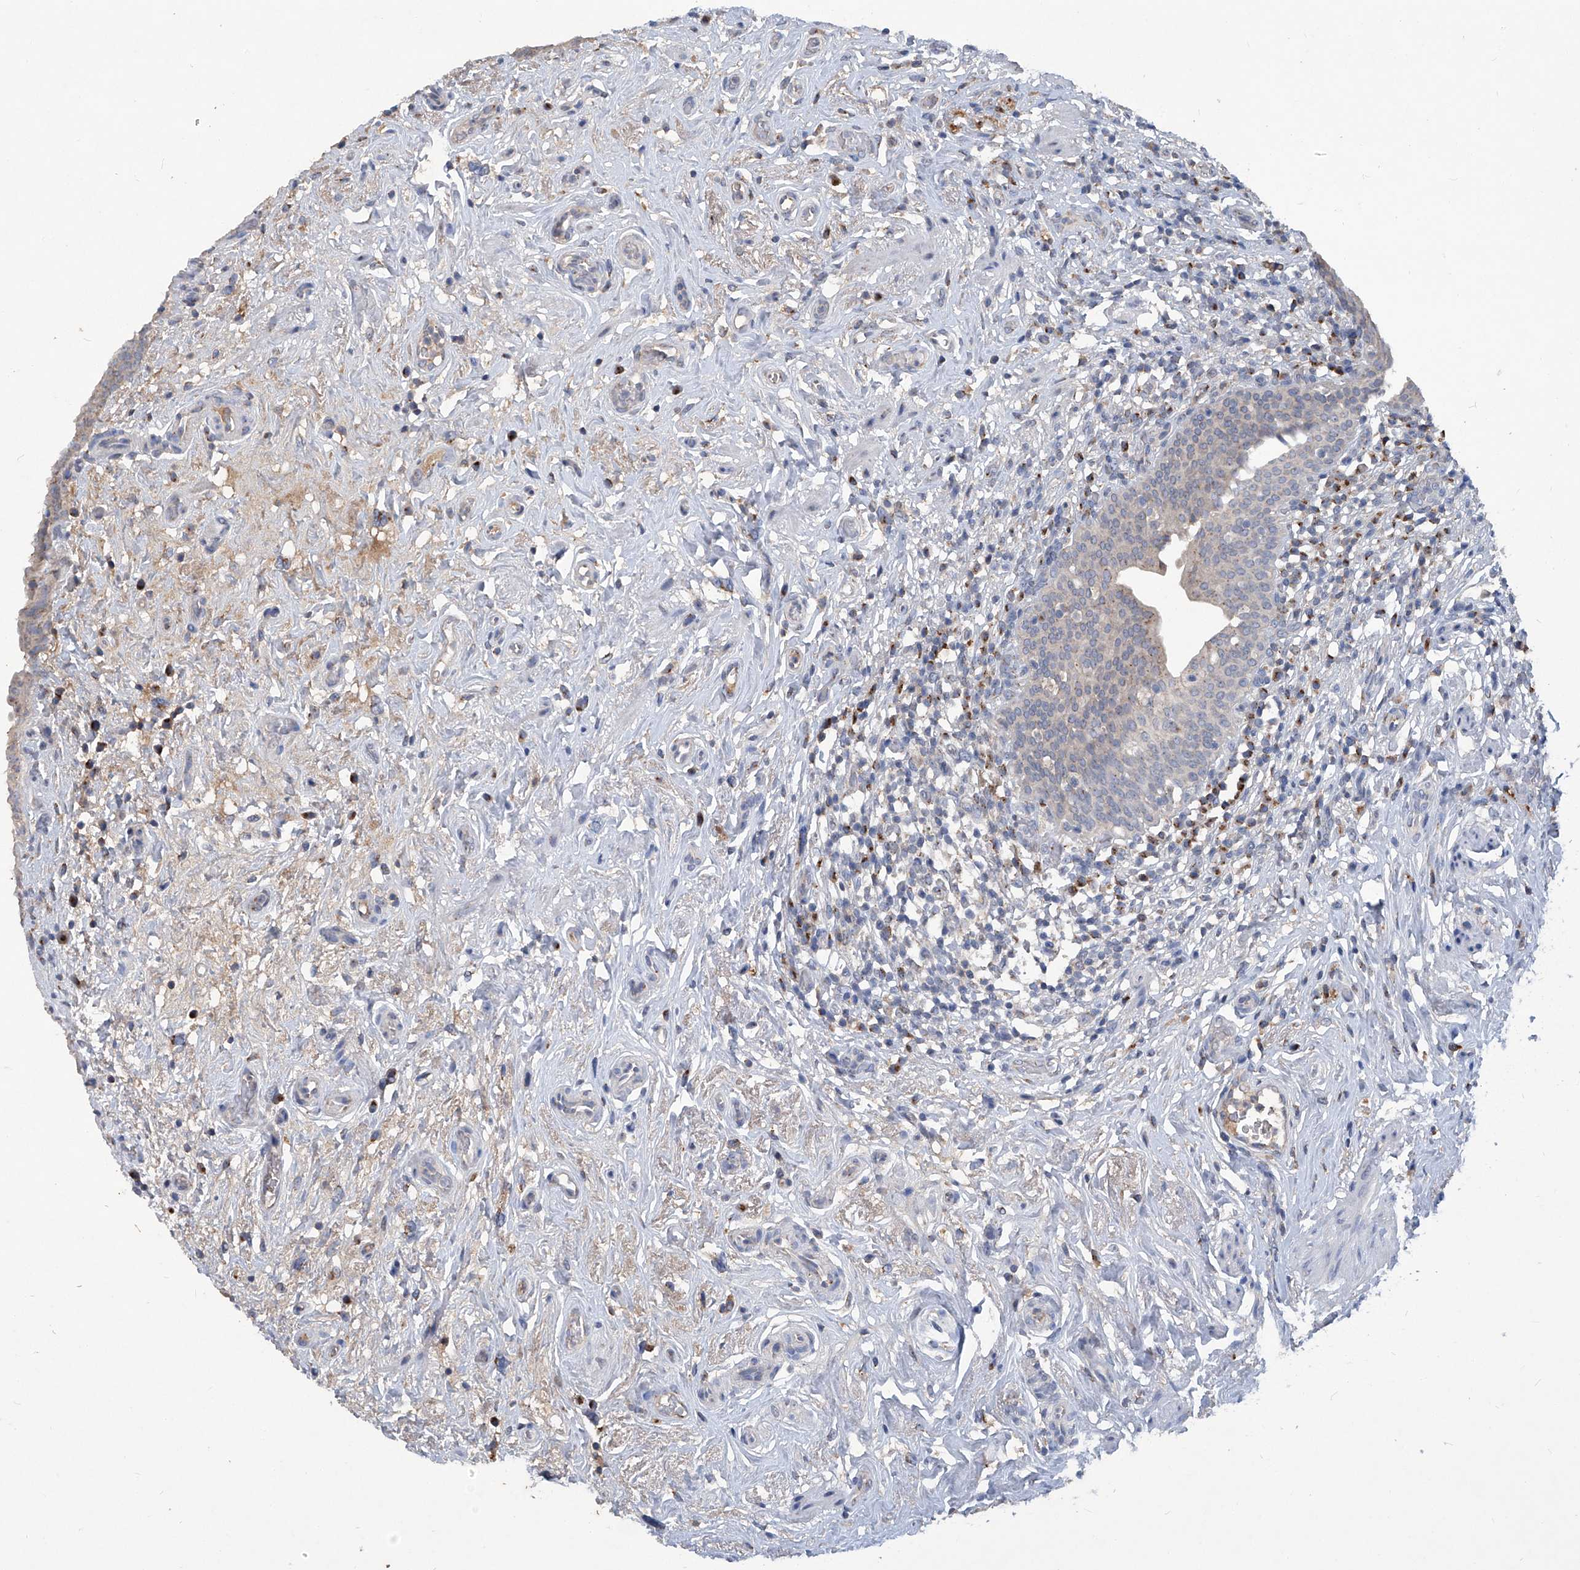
{"staining": {"intensity": "negative", "quantity": "none", "location": "none"}, "tissue": "urinary bladder", "cell_type": "Urothelial cells", "image_type": "normal", "snomed": [{"axis": "morphology", "description": "Normal tissue, NOS"}, {"axis": "topography", "description": "Urinary bladder"}], "caption": "Immunohistochemistry of normal urinary bladder displays no staining in urothelial cells.", "gene": "PCSK5", "patient": {"sex": "male", "age": 83}}